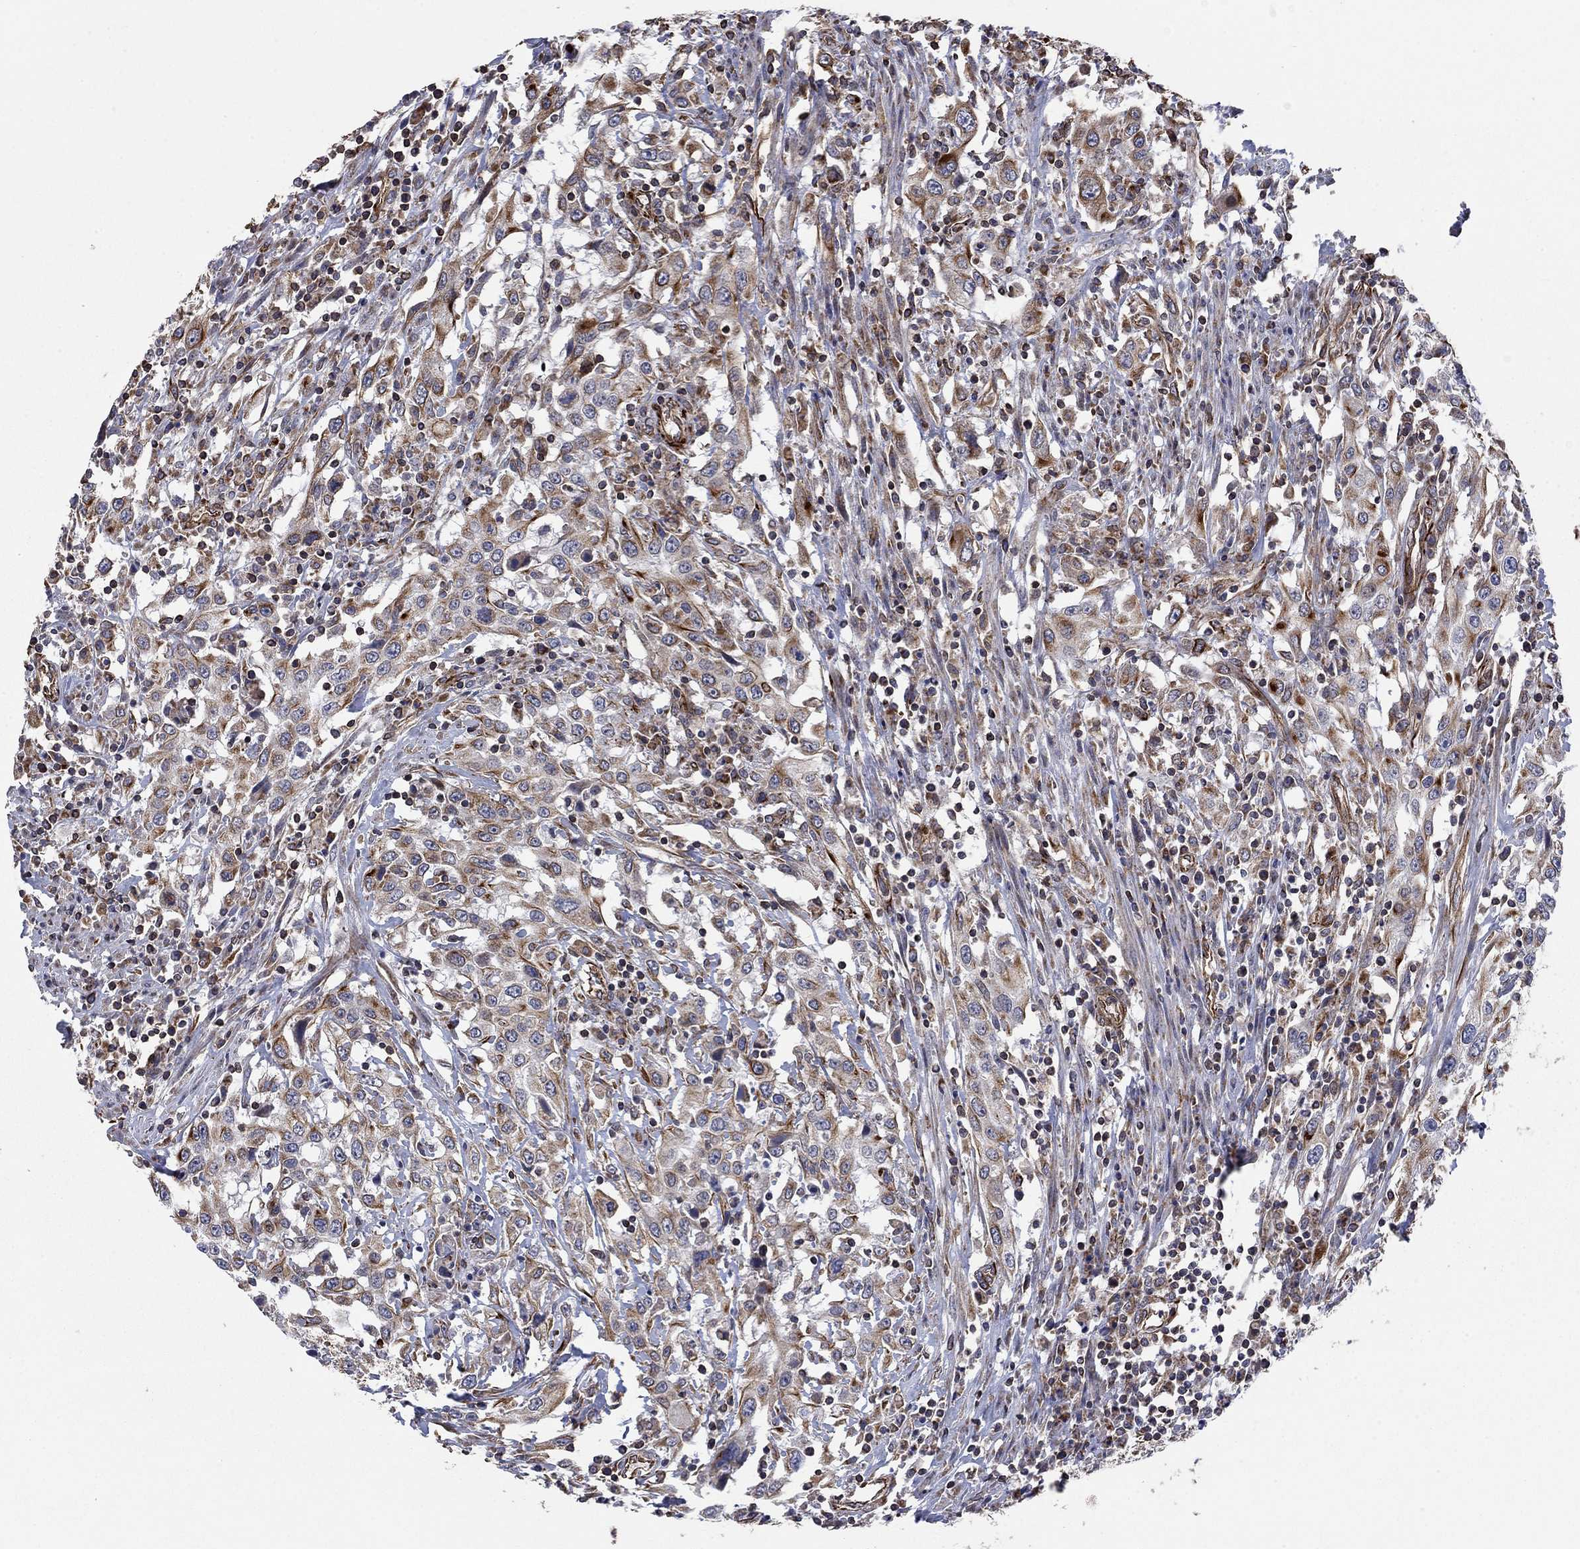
{"staining": {"intensity": "moderate", "quantity": "25%-75%", "location": "cytoplasmic/membranous"}, "tissue": "urothelial cancer", "cell_type": "Tumor cells", "image_type": "cancer", "snomed": [{"axis": "morphology", "description": "Urothelial carcinoma, High grade"}, {"axis": "topography", "description": "Urinary bladder"}], "caption": "Tumor cells show moderate cytoplasmic/membranous staining in approximately 25%-75% of cells in urothelial carcinoma (high-grade).", "gene": "NDUFC1", "patient": {"sex": "male", "age": 61}}